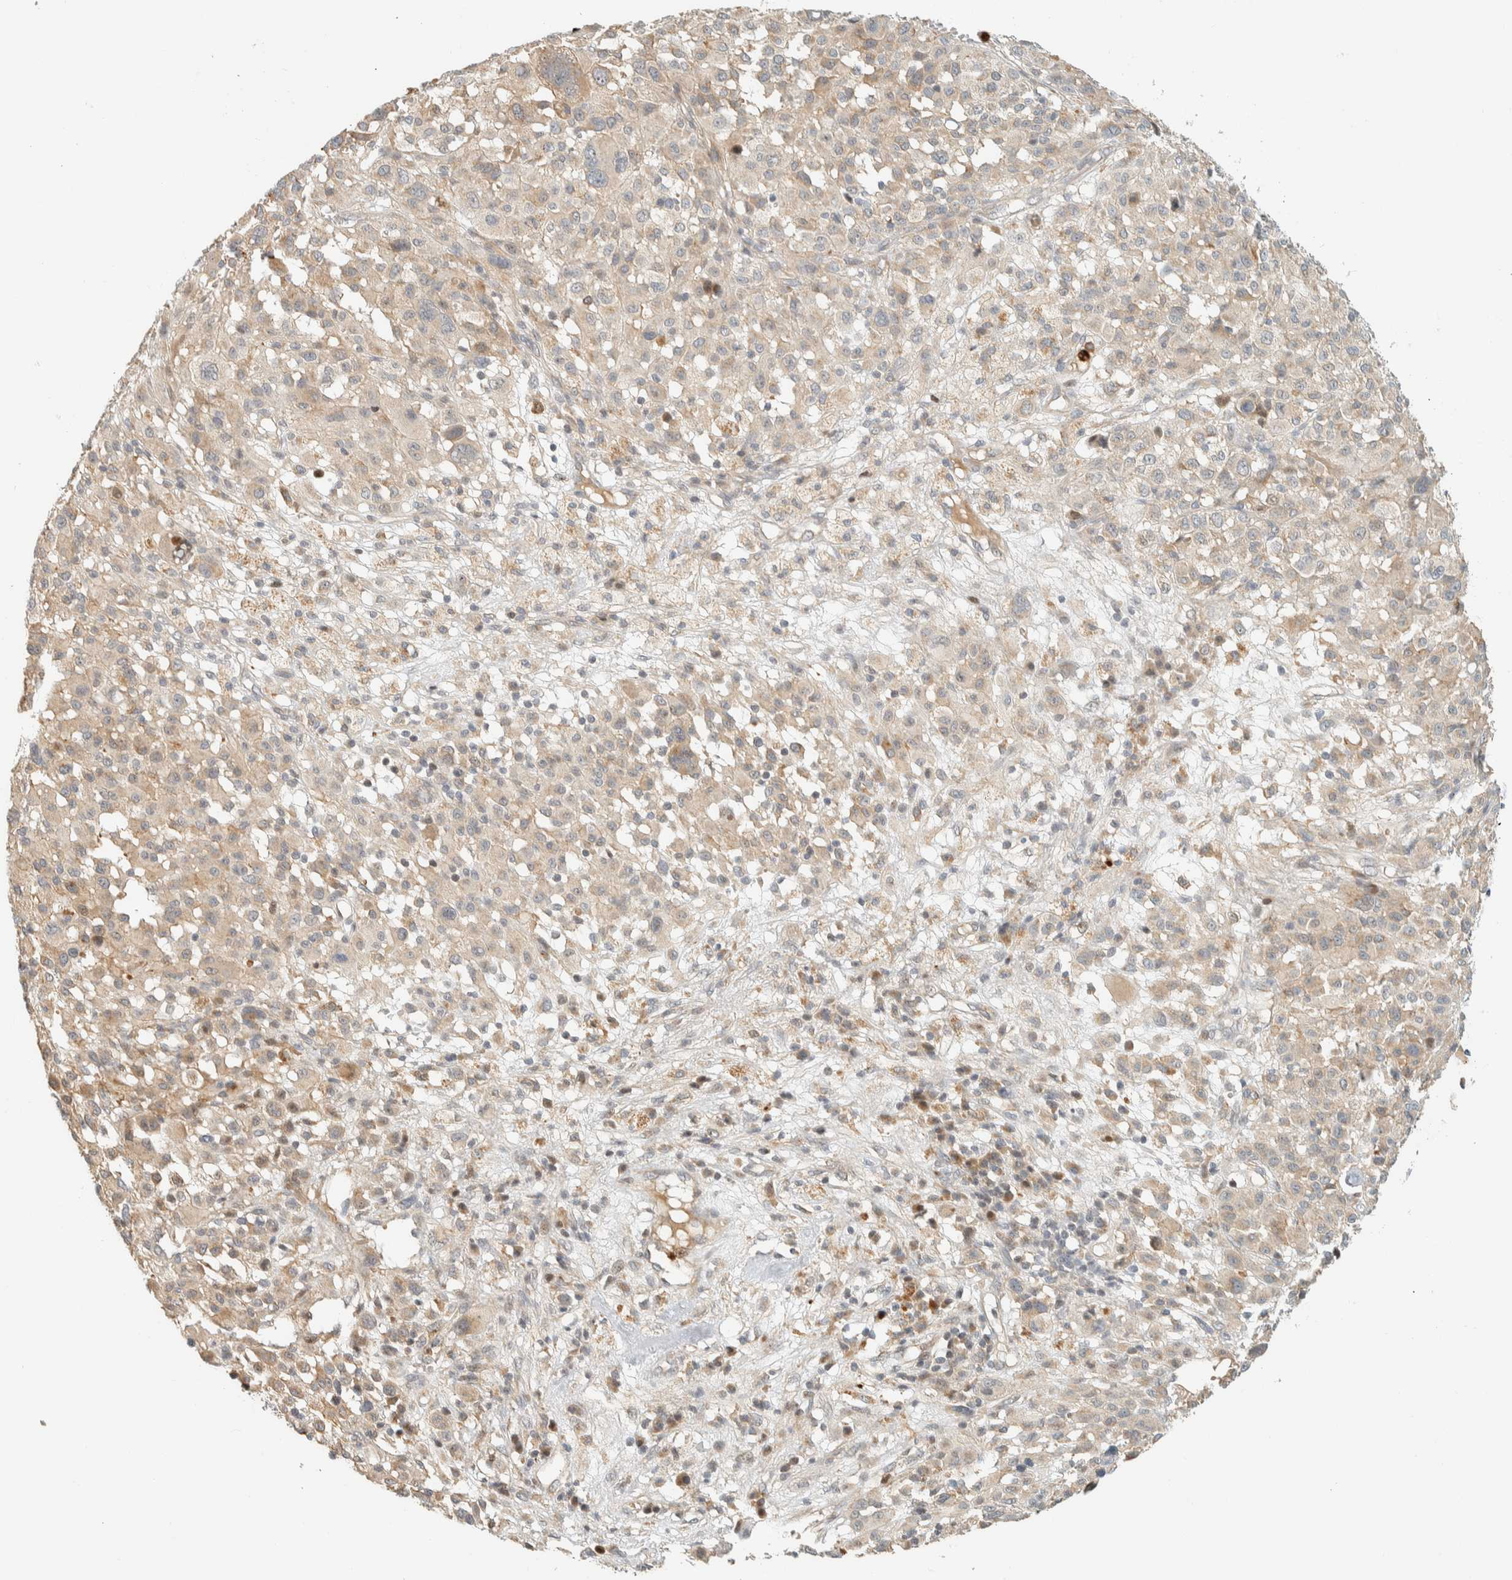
{"staining": {"intensity": "weak", "quantity": "<25%", "location": "cytoplasmic/membranous"}, "tissue": "melanoma", "cell_type": "Tumor cells", "image_type": "cancer", "snomed": [{"axis": "morphology", "description": "Malignant melanoma, Metastatic site"}, {"axis": "topography", "description": "Skin"}], "caption": "IHC of human melanoma shows no positivity in tumor cells.", "gene": "CCDC171", "patient": {"sex": "female", "age": 74}}